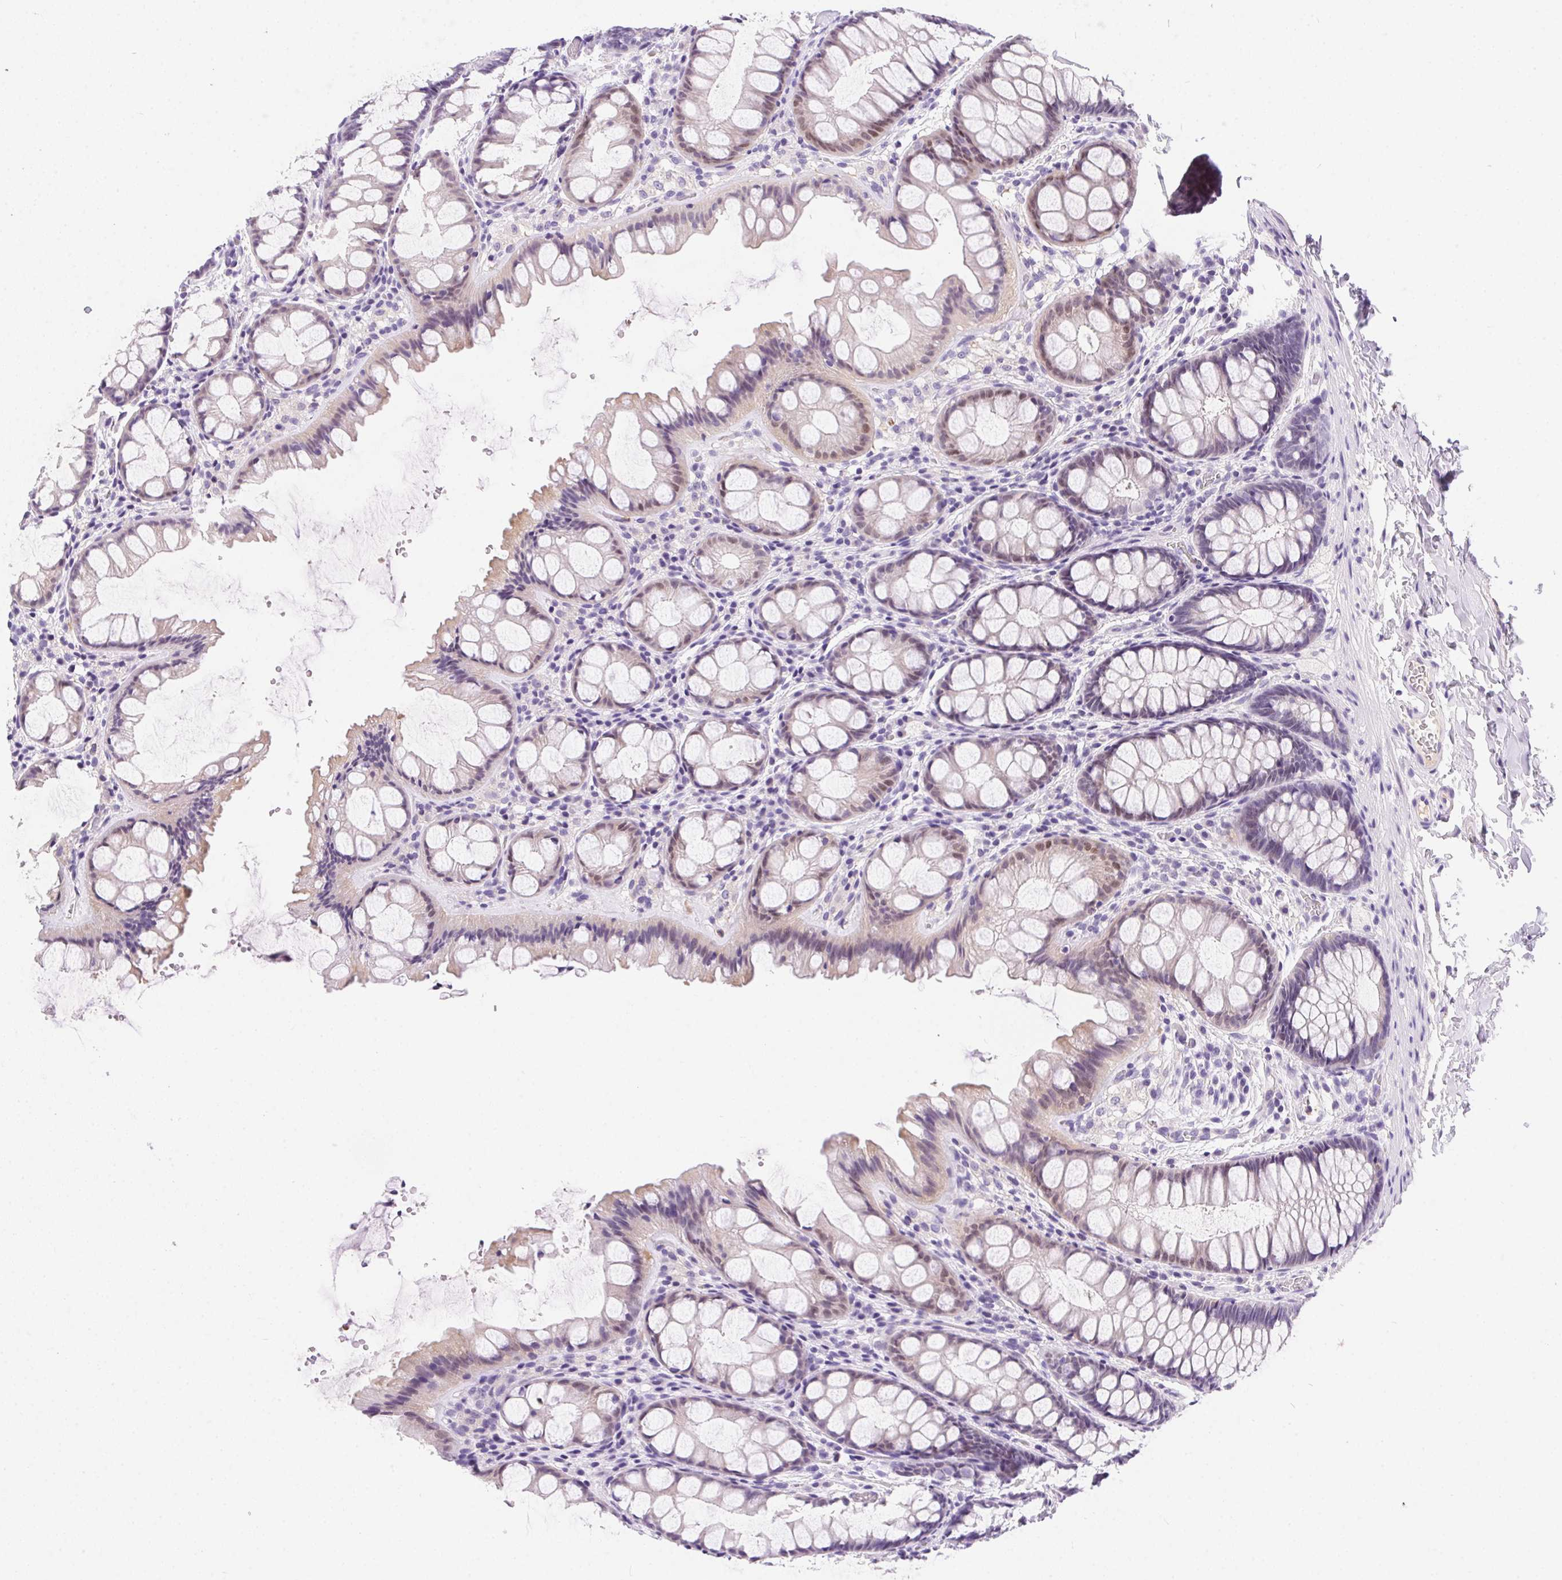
{"staining": {"intensity": "negative", "quantity": "none", "location": "none"}, "tissue": "colon", "cell_type": "Endothelial cells", "image_type": "normal", "snomed": [{"axis": "morphology", "description": "Normal tissue, NOS"}, {"axis": "topography", "description": "Colon"}], "caption": "This is an immunohistochemistry micrograph of benign human colon. There is no staining in endothelial cells.", "gene": "SSTR4", "patient": {"sex": "male", "age": 47}}